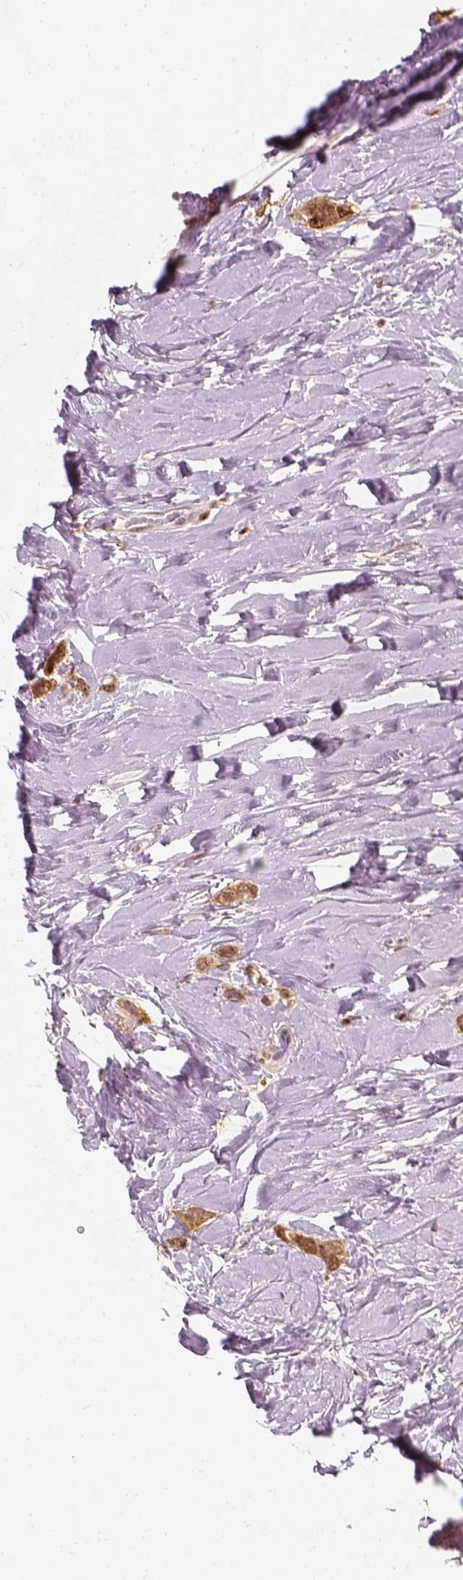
{"staining": {"intensity": "moderate", "quantity": ">75%", "location": "cytoplasmic/membranous"}, "tissue": "breast cancer", "cell_type": "Tumor cells", "image_type": "cancer", "snomed": [{"axis": "morphology", "description": "Lobular carcinoma"}, {"axis": "topography", "description": "Breast"}], "caption": "Immunohistochemical staining of human breast cancer demonstrates moderate cytoplasmic/membranous protein expression in approximately >75% of tumor cells.", "gene": "SQSTM1", "patient": {"sex": "female", "age": 66}}